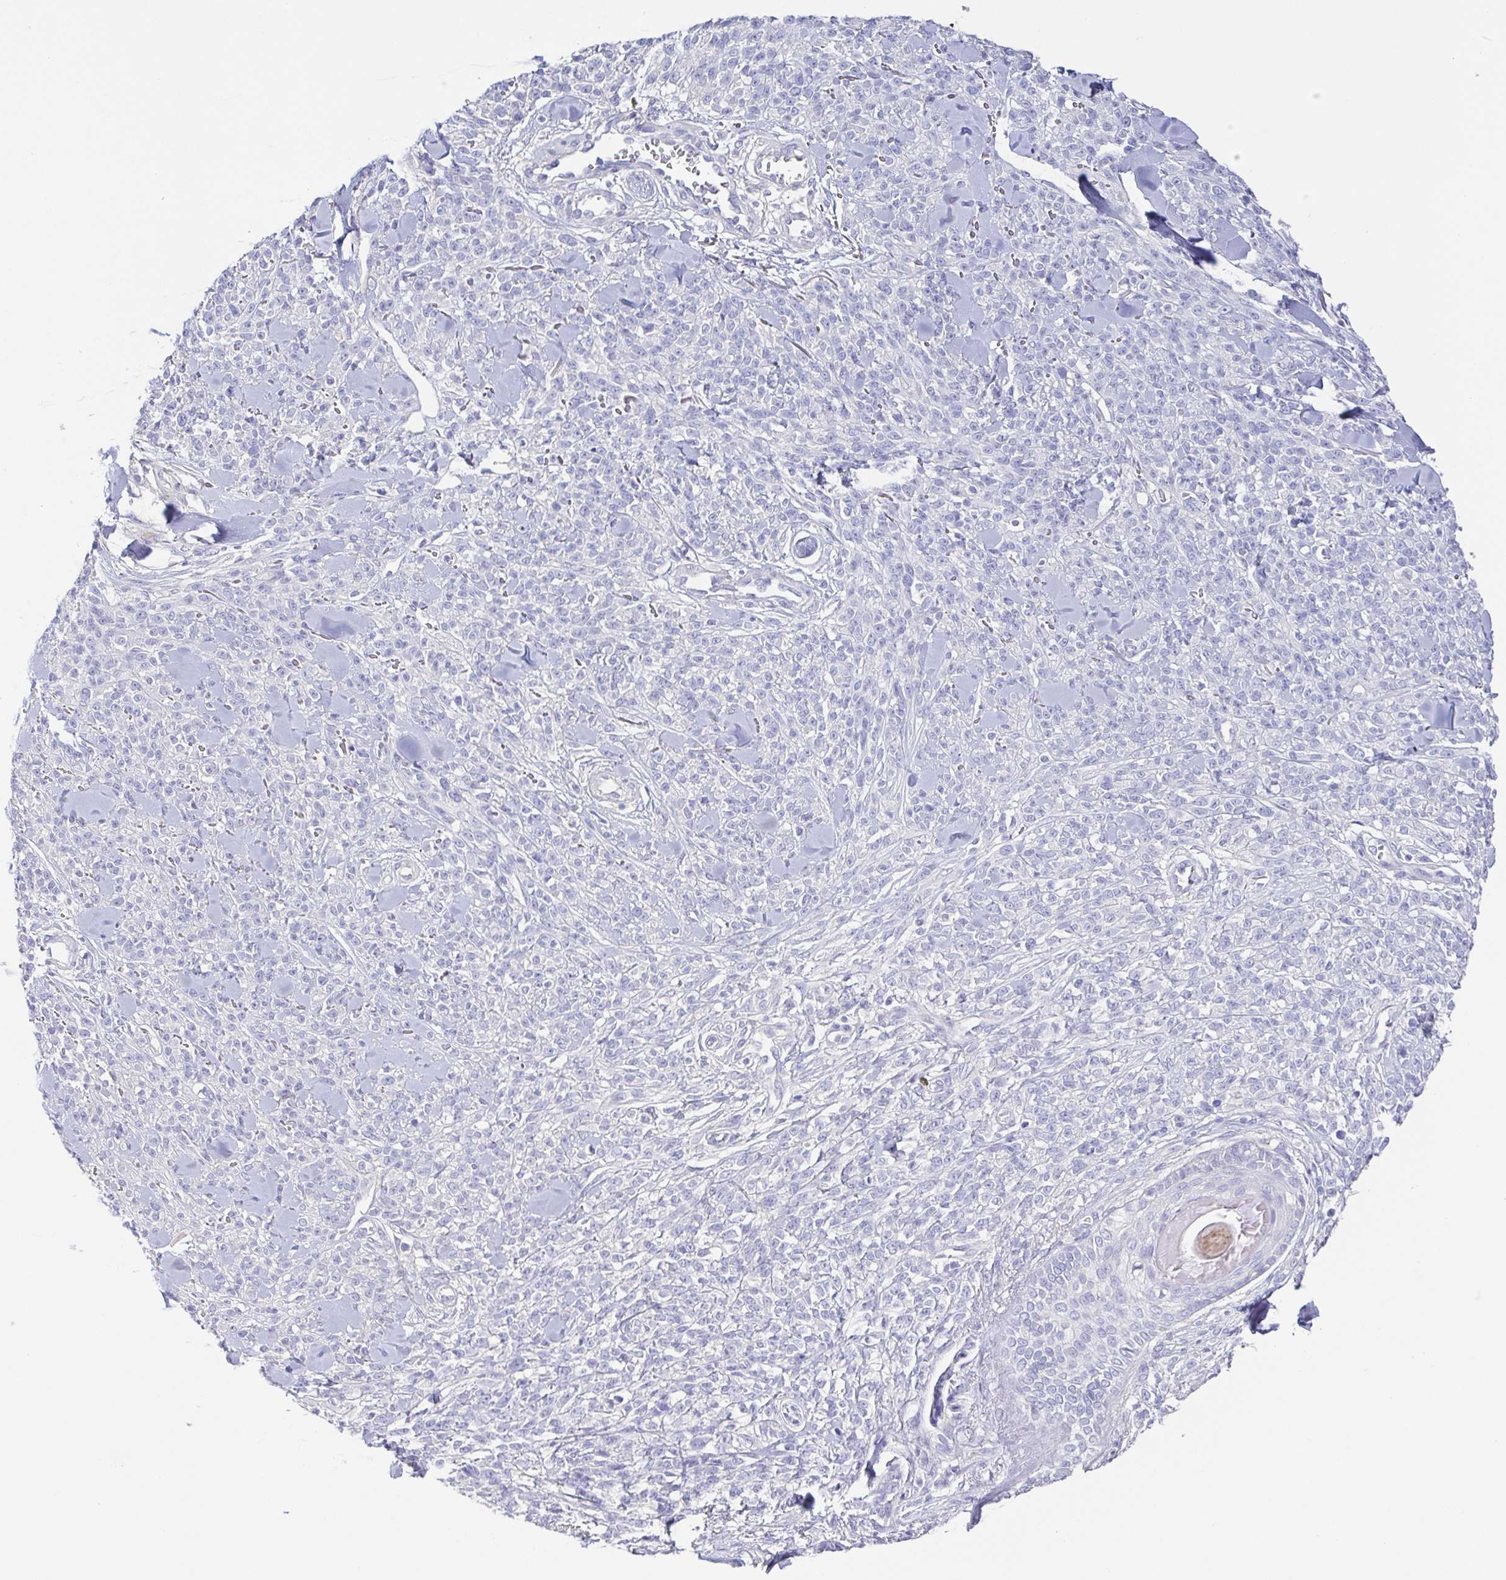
{"staining": {"intensity": "negative", "quantity": "none", "location": "none"}, "tissue": "melanoma", "cell_type": "Tumor cells", "image_type": "cancer", "snomed": [{"axis": "morphology", "description": "Malignant melanoma, NOS"}, {"axis": "topography", "description": "Skin"}, {"axis": "topography", "description": "Skin of trunk"}], "caption": "Immunohistochemistry (IHC) photomicrograph of malignant melanoma stained for a protein (brown), which exhibits no staining in tumor cells.", "gene": "PKDREJ", "patient": {"sex": "male", "age": 74}}